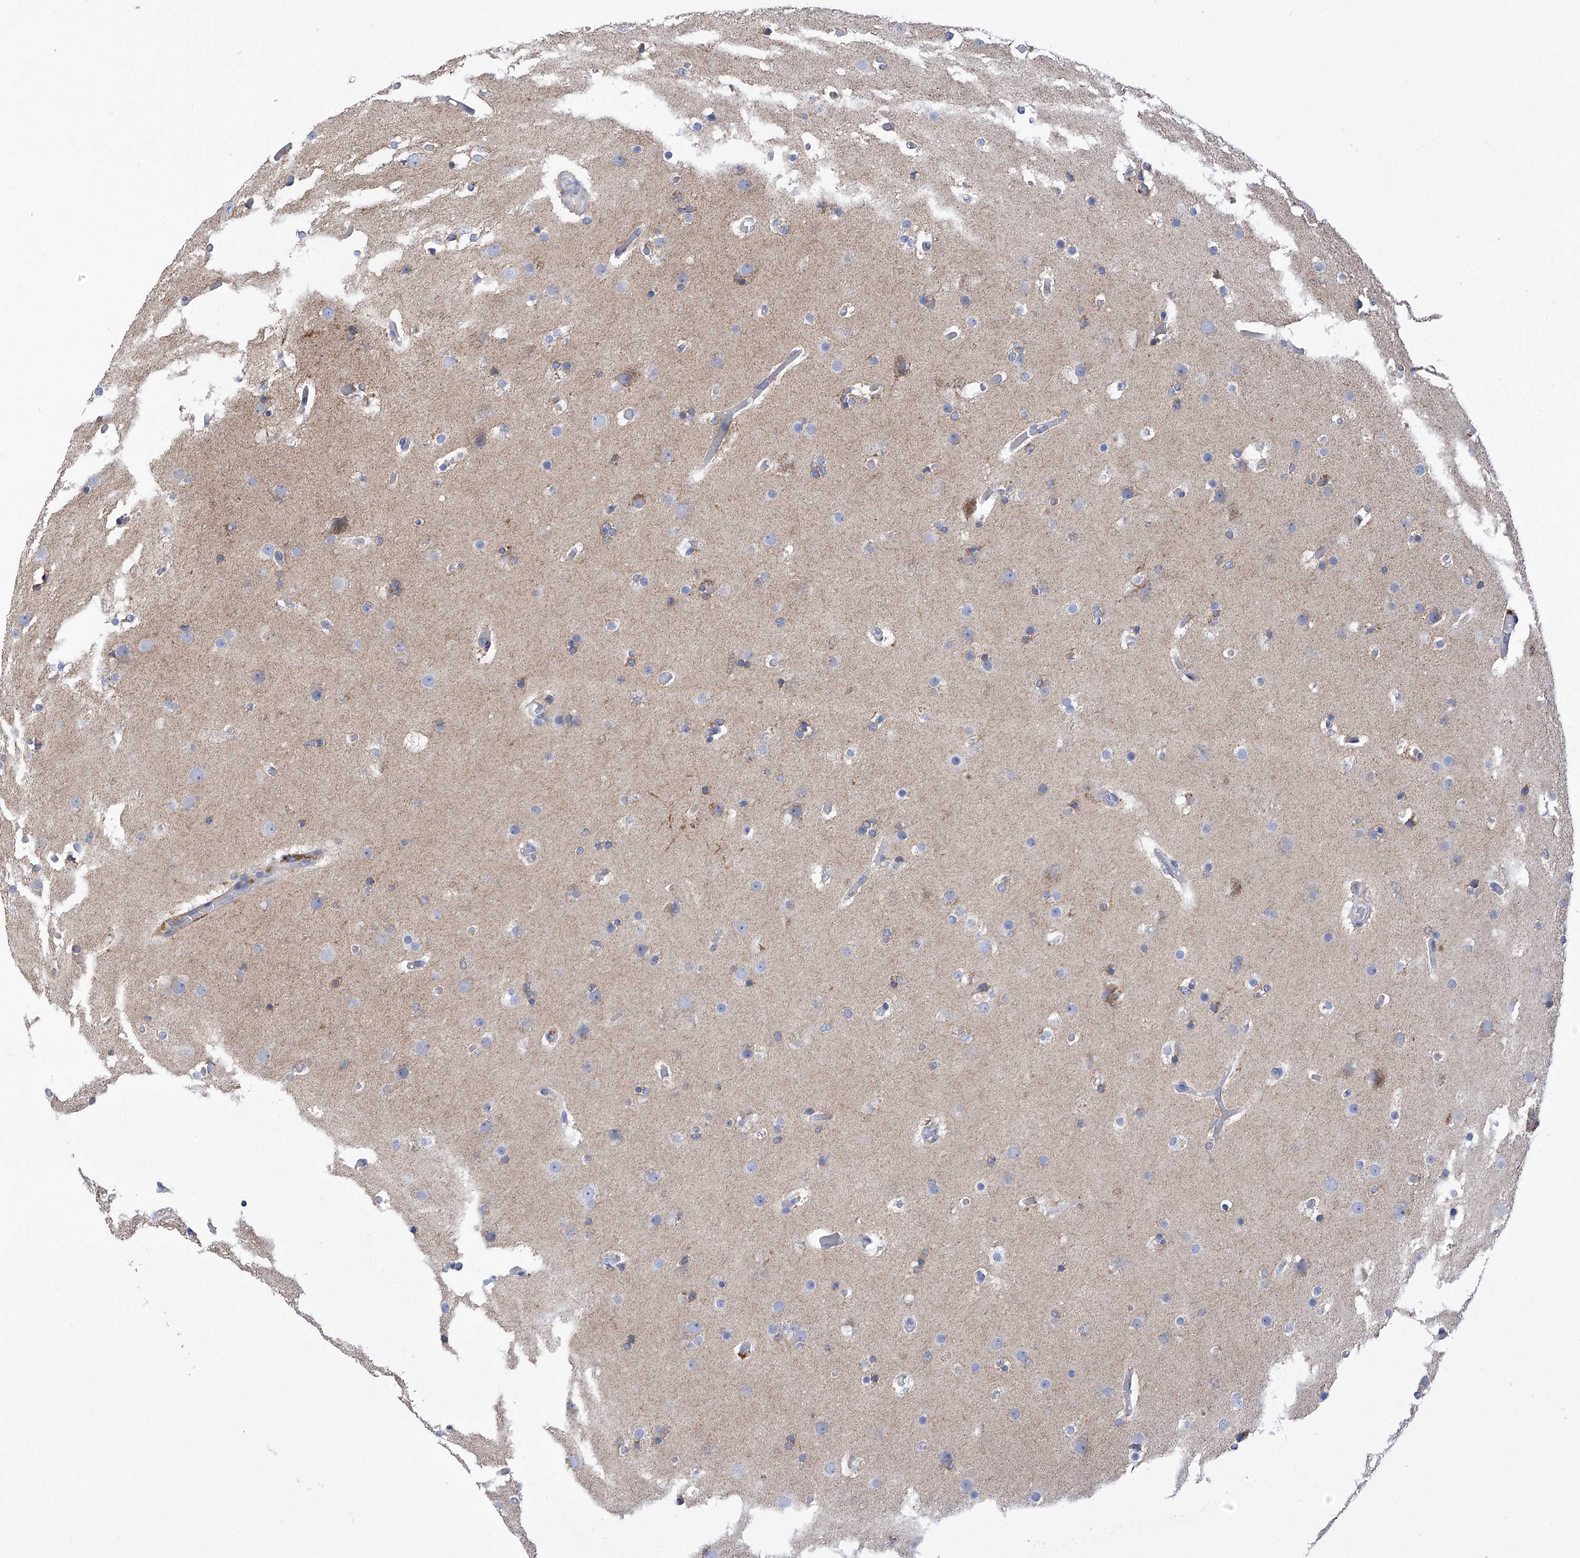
{"staining": {"intensity": "negative", "quantity": "none", "location": "none"}, "tissue": "glioma", "cell_type": "Tumor cells", "image_type": "cancer", "snomed": [{"axis": "morphology", "description": "Glioma, malignant, High grade"}, {"axis": "topography", "description": "Cerebral cortex"}], "caption": "High magnification brightfield microscopy of malignant high-grade glioma stained with DAB (3,3'-diaminobenzidine) (brown) and counterstained with hematoxylin (blue): tumor cells show no significant positivity.", "gene": "P2RX7", "patient": {"sex": "female", "age": 36}}